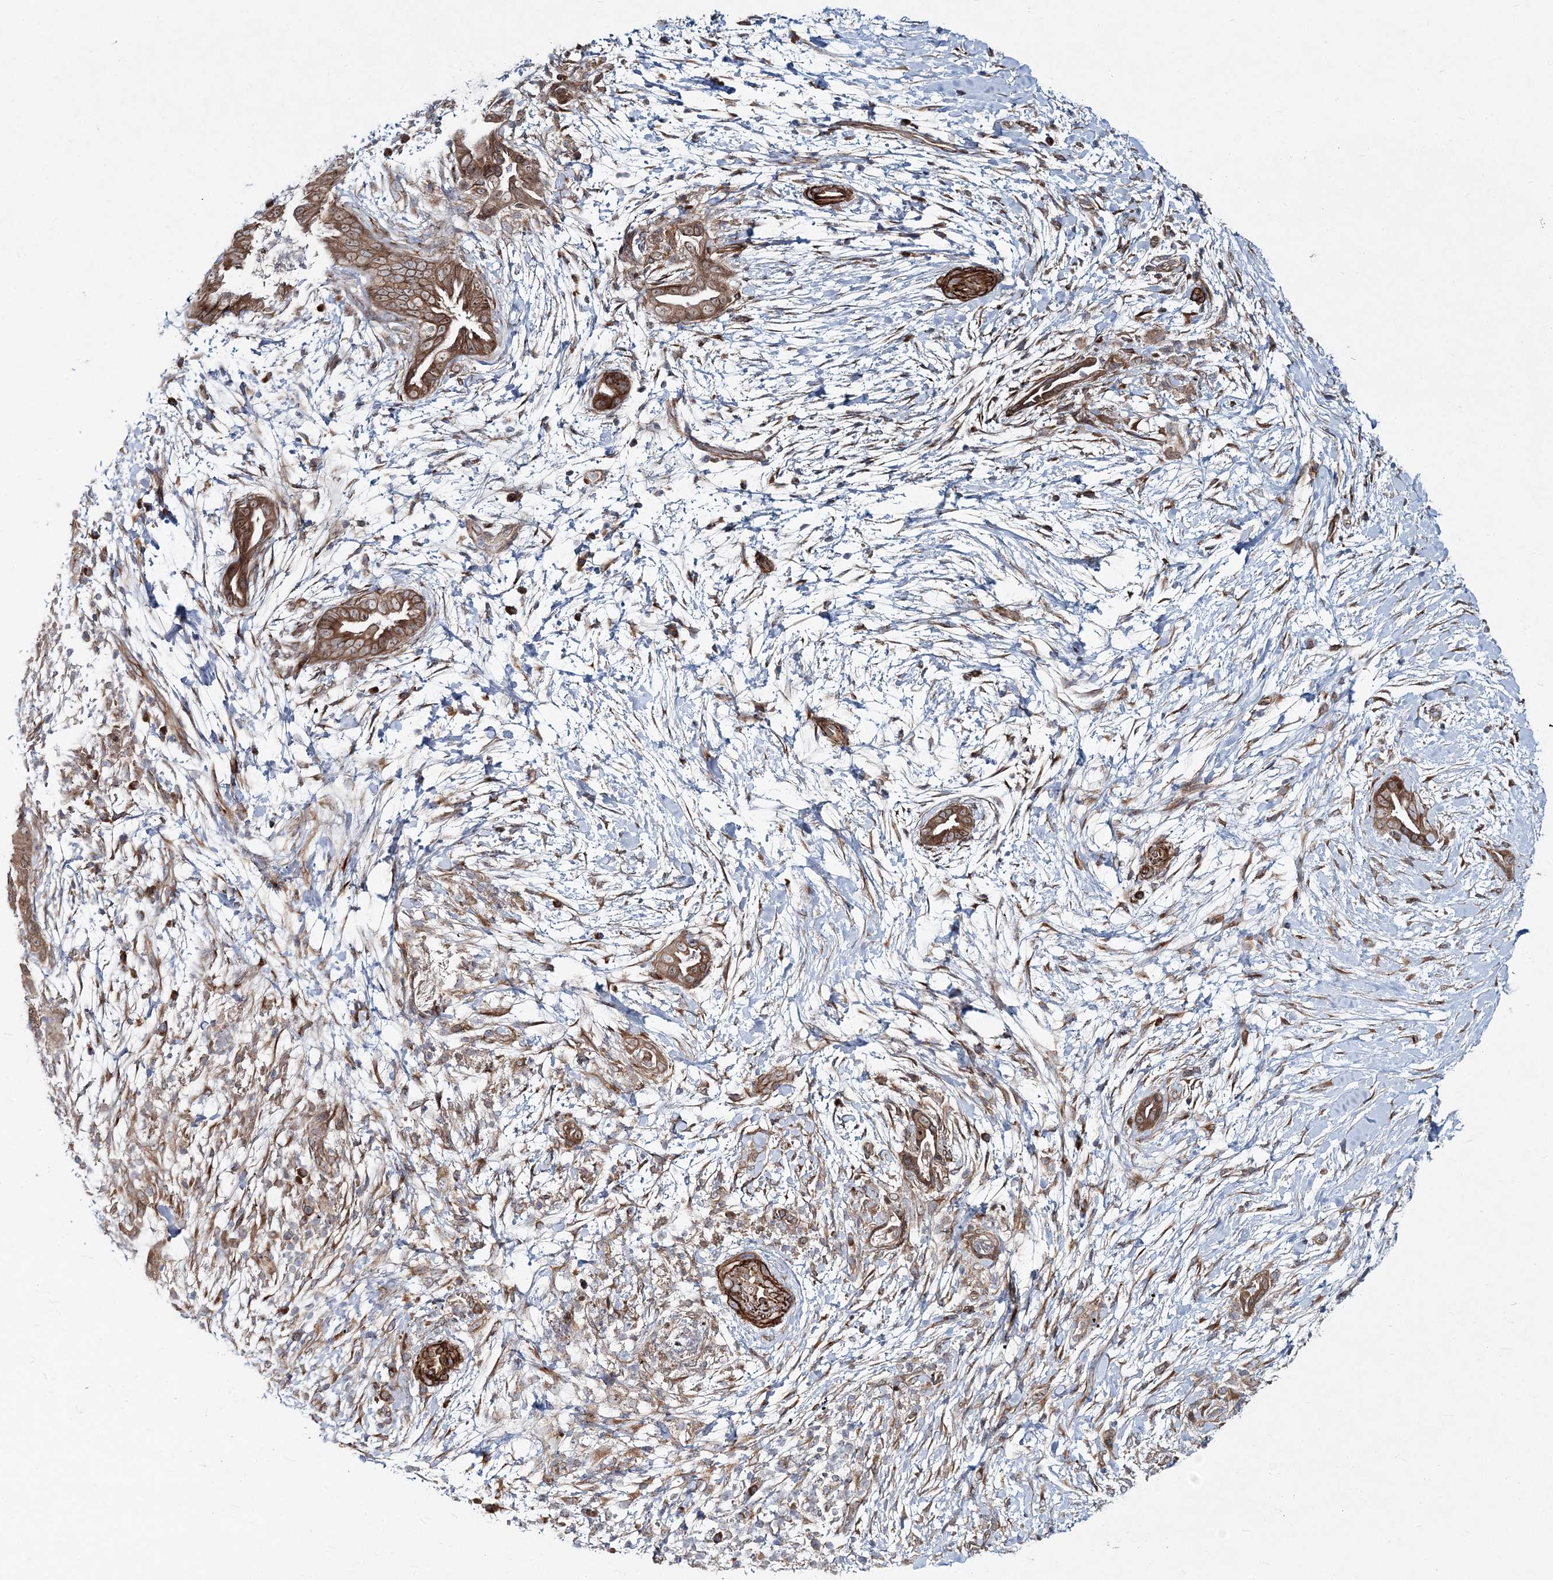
{"staining": {"intensity": "strong", "quantity": ">75%", "location": "cytoplasmic/membranous"}, "tissue": "pancreatic cancer", "cell_type": "Tumor cells", "image_type": "cancer", "snomed": [{"axis": "morphology", "description": "Adenocarcinoma, NOS"}, {"axis": "topography", "description": "Pancreas"}], "caption": "Immunohistochemical staining of pancreatic cancer (adenocarcinoma) reveals high levels of strong cytoplasmic/membranous protein positivity in approximately >75% of tumor cells.", "gene": "NBAS", "patient": {"sex": "male", "age": 75}}